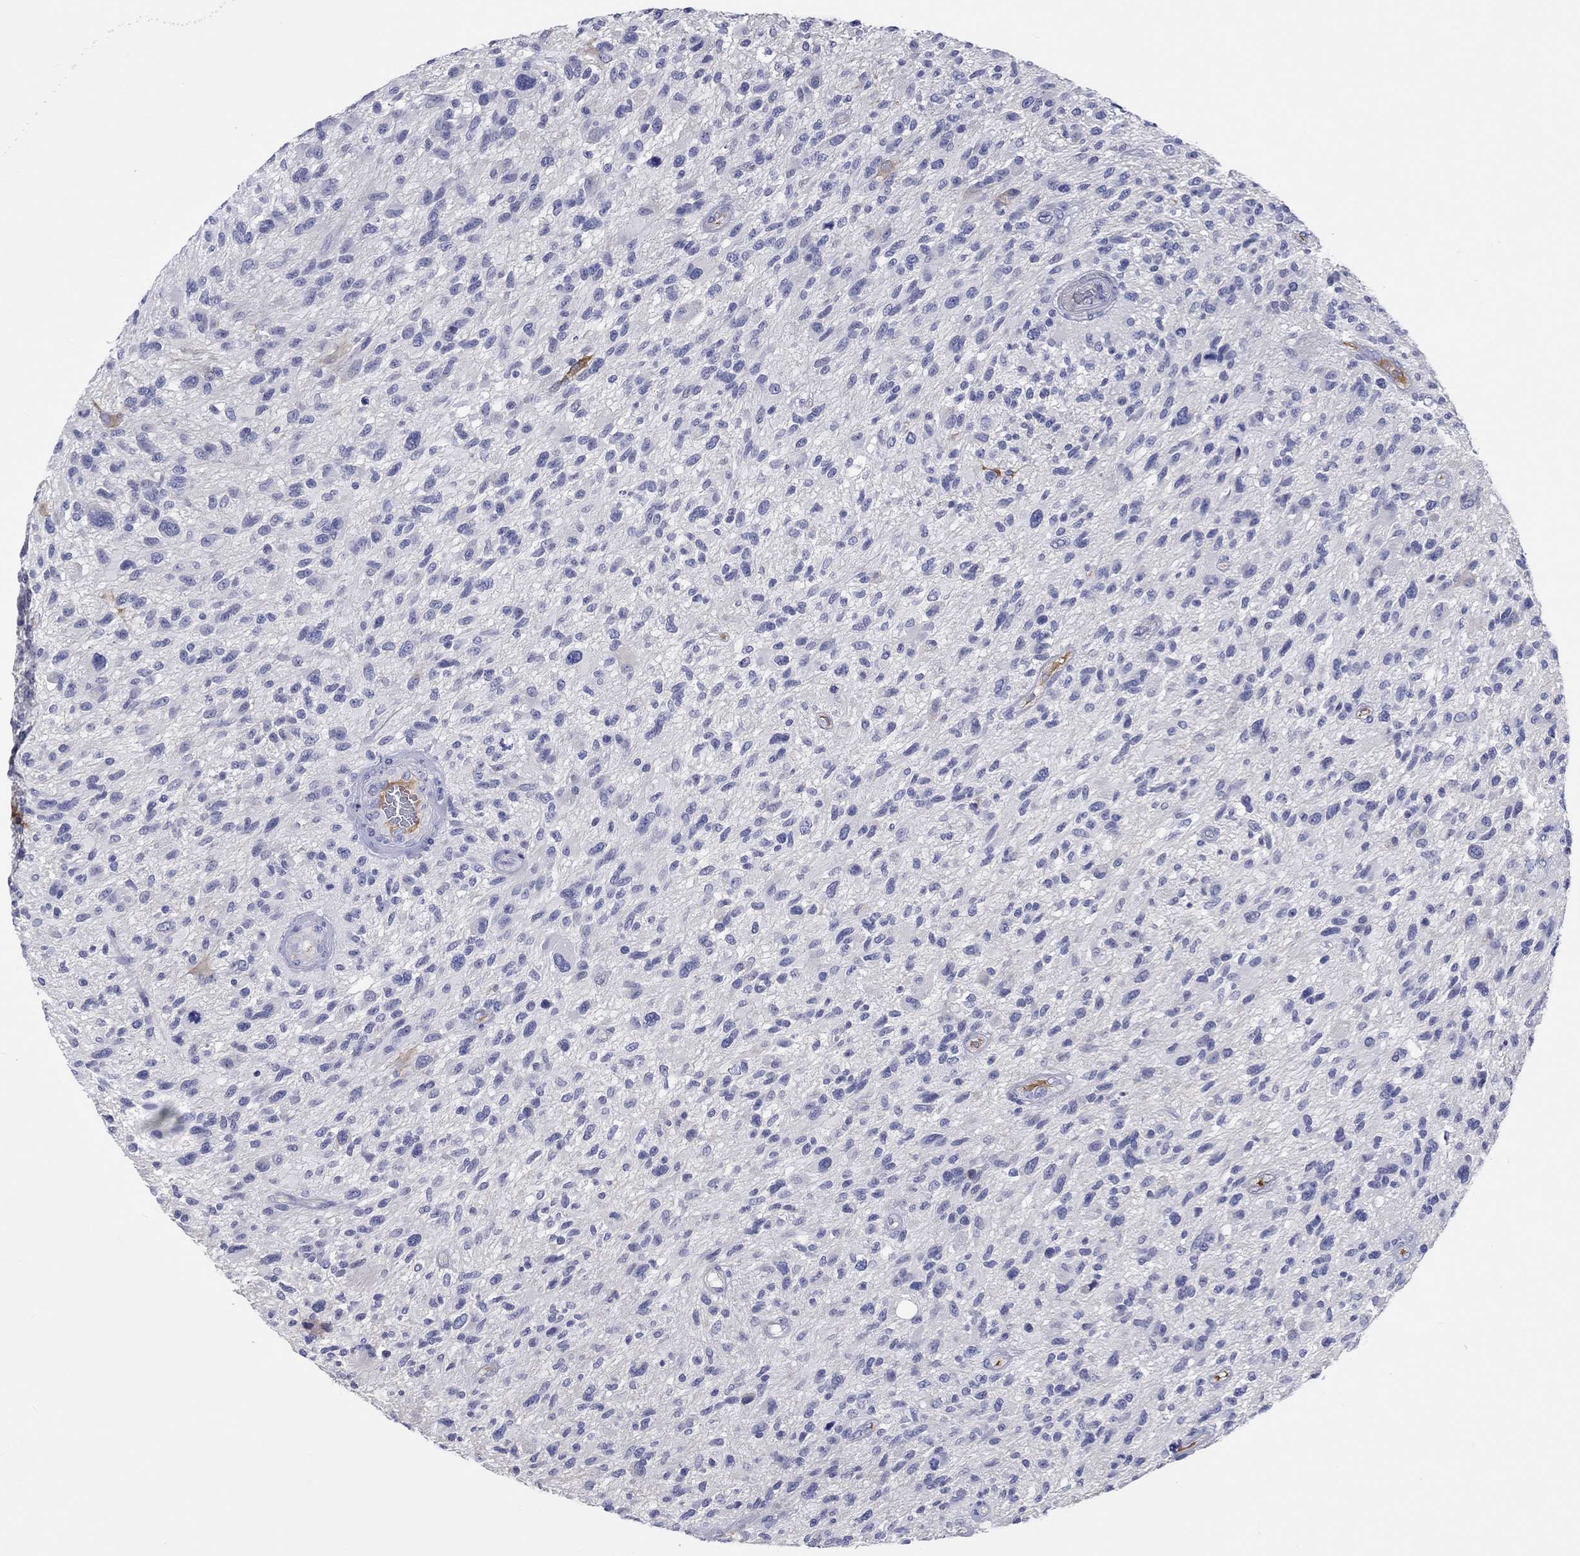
{"staining": {"intensity": "negative", "quantity": "none", "location": "none"}, "tissue": "glioma", "cell_type": "Tumor cells", "image_type": "cancer", "snomed": [{"axis": "morphology", "description": "Glioma, malignant, High grade"}, {"axis": "topography", "description": "Brain"}], "caption": "Immunohistochemical staining of glioma demonstrates no significant positivity in tumor cells. Nuclei are stained in blue.", "gene": "CDY2B", "patient": {"sex": "male", "age": 47}}